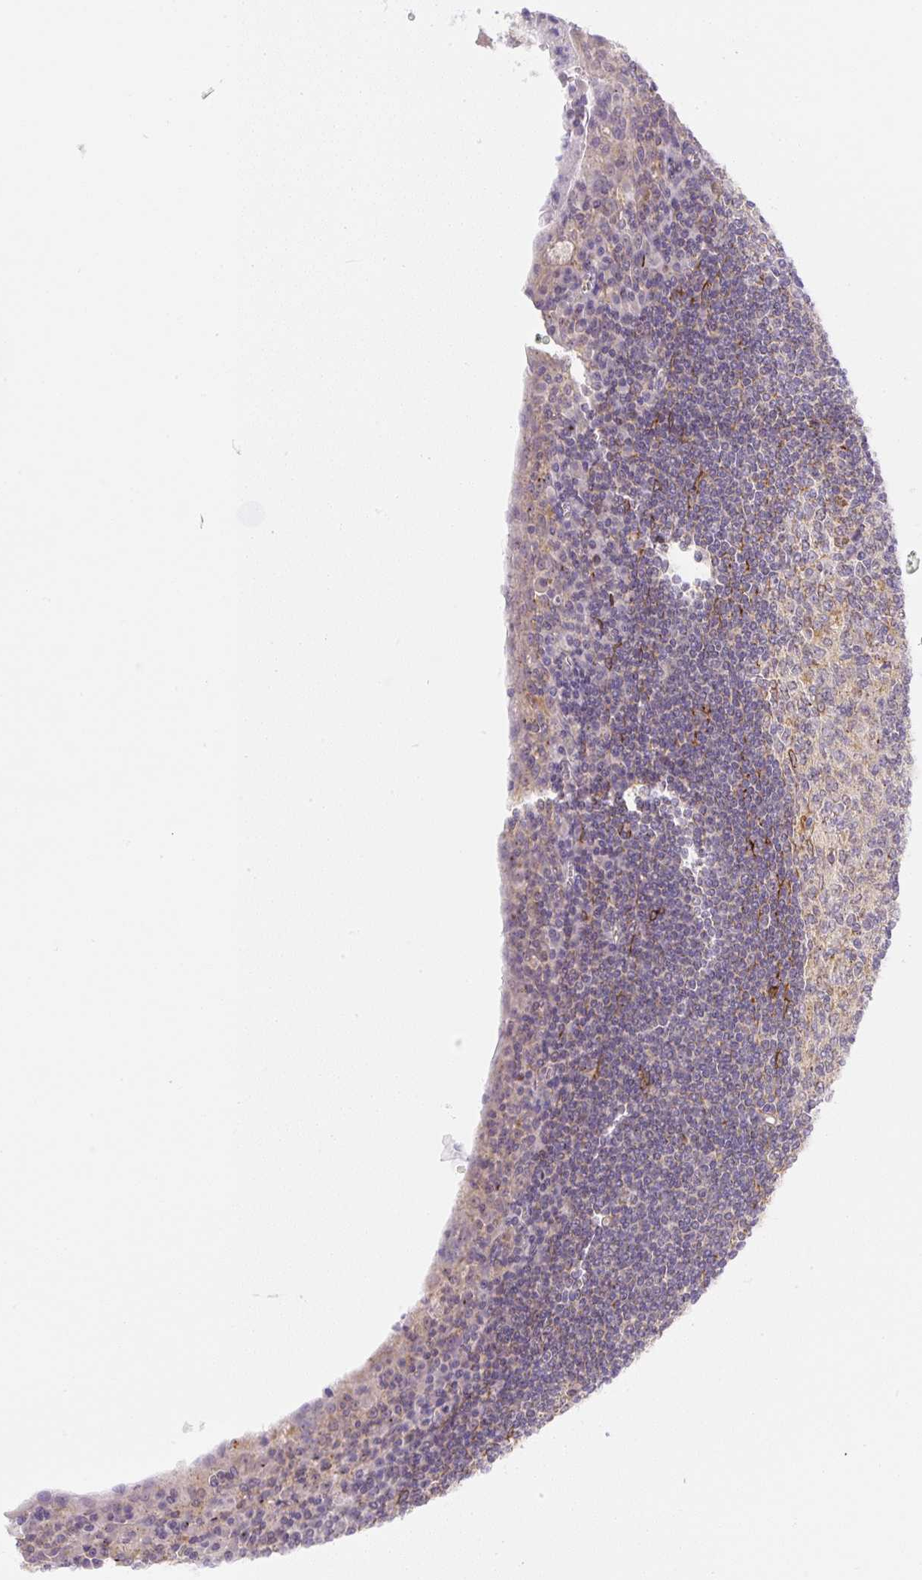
{"staining": {"intensity": "weak", "quantity": "<25%", "location": "cytoplasmic/membranous"}, "tissue": "tonsil", "cell_type": "Germinal center cells", "image_type": "normal", "snomed": [{"axis": "morphology", "description": "Normal tissue, NOS"}, {"axis": "topography", "description": "Tonsil"}], "caption": "The photomicrograph shows no significant expression in germinal center cells of tonsil. Nuclei are stained in blue.", "gene": "PLA2G4A", "patient": {"sex": "male", "age": 27}}